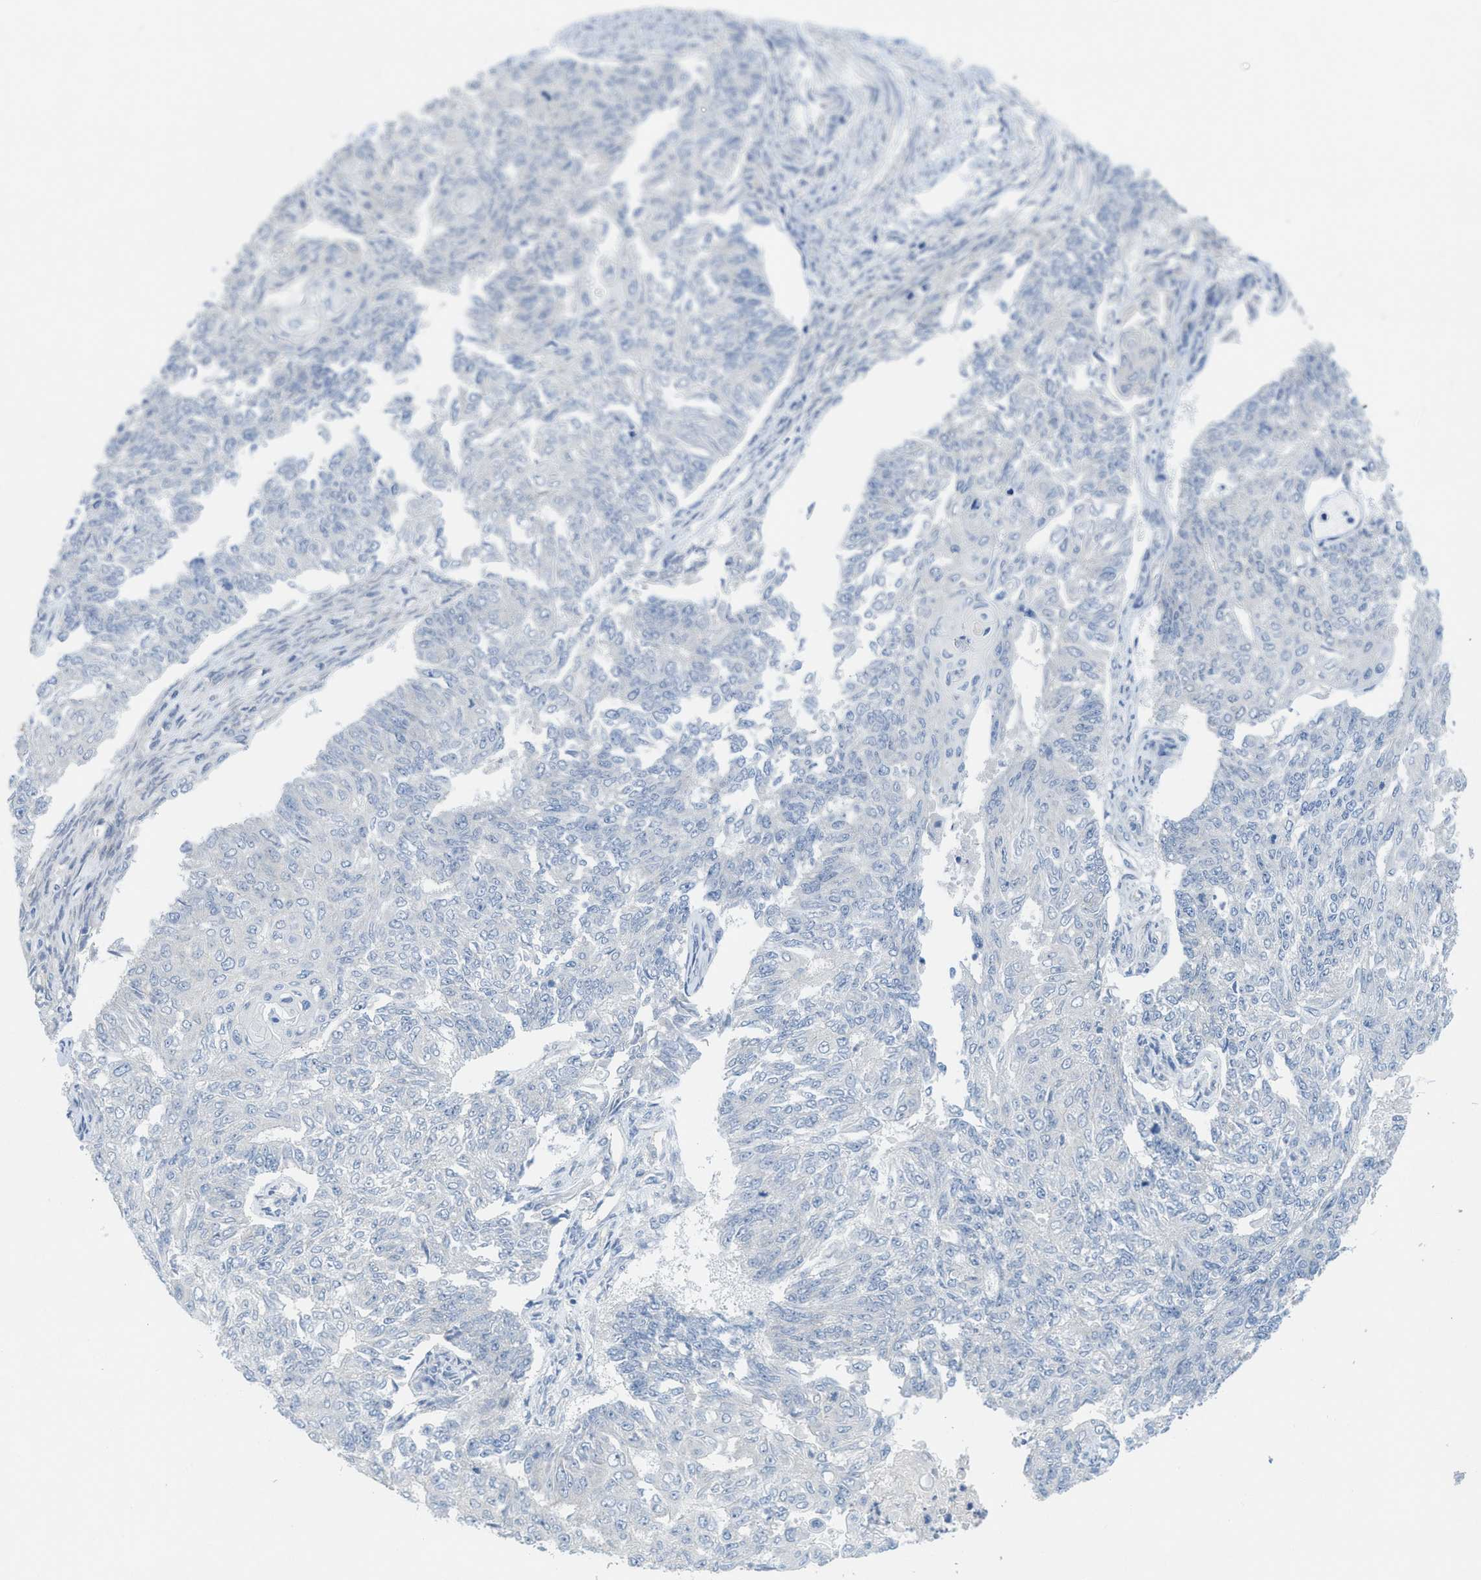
{"staining": {"intensity": "negative", "quantity": "none", "location": "none"}, "tissue": "endometrial cancer", "cell_type": "Tumor cells", "image_type": "cancer", "snomed": [{"axis": "morphology", "description": "Adenocarcinoma, NOS"}, {"axis": "topography", "description": "Endometrium"}], "caption": "Immunohistochemical staining of adenocarcinoma (endometrial) shows no significant expression in tumor cells.", "gene": "ZFYVE9", "patient": {"sex": "female", "age": 32}}